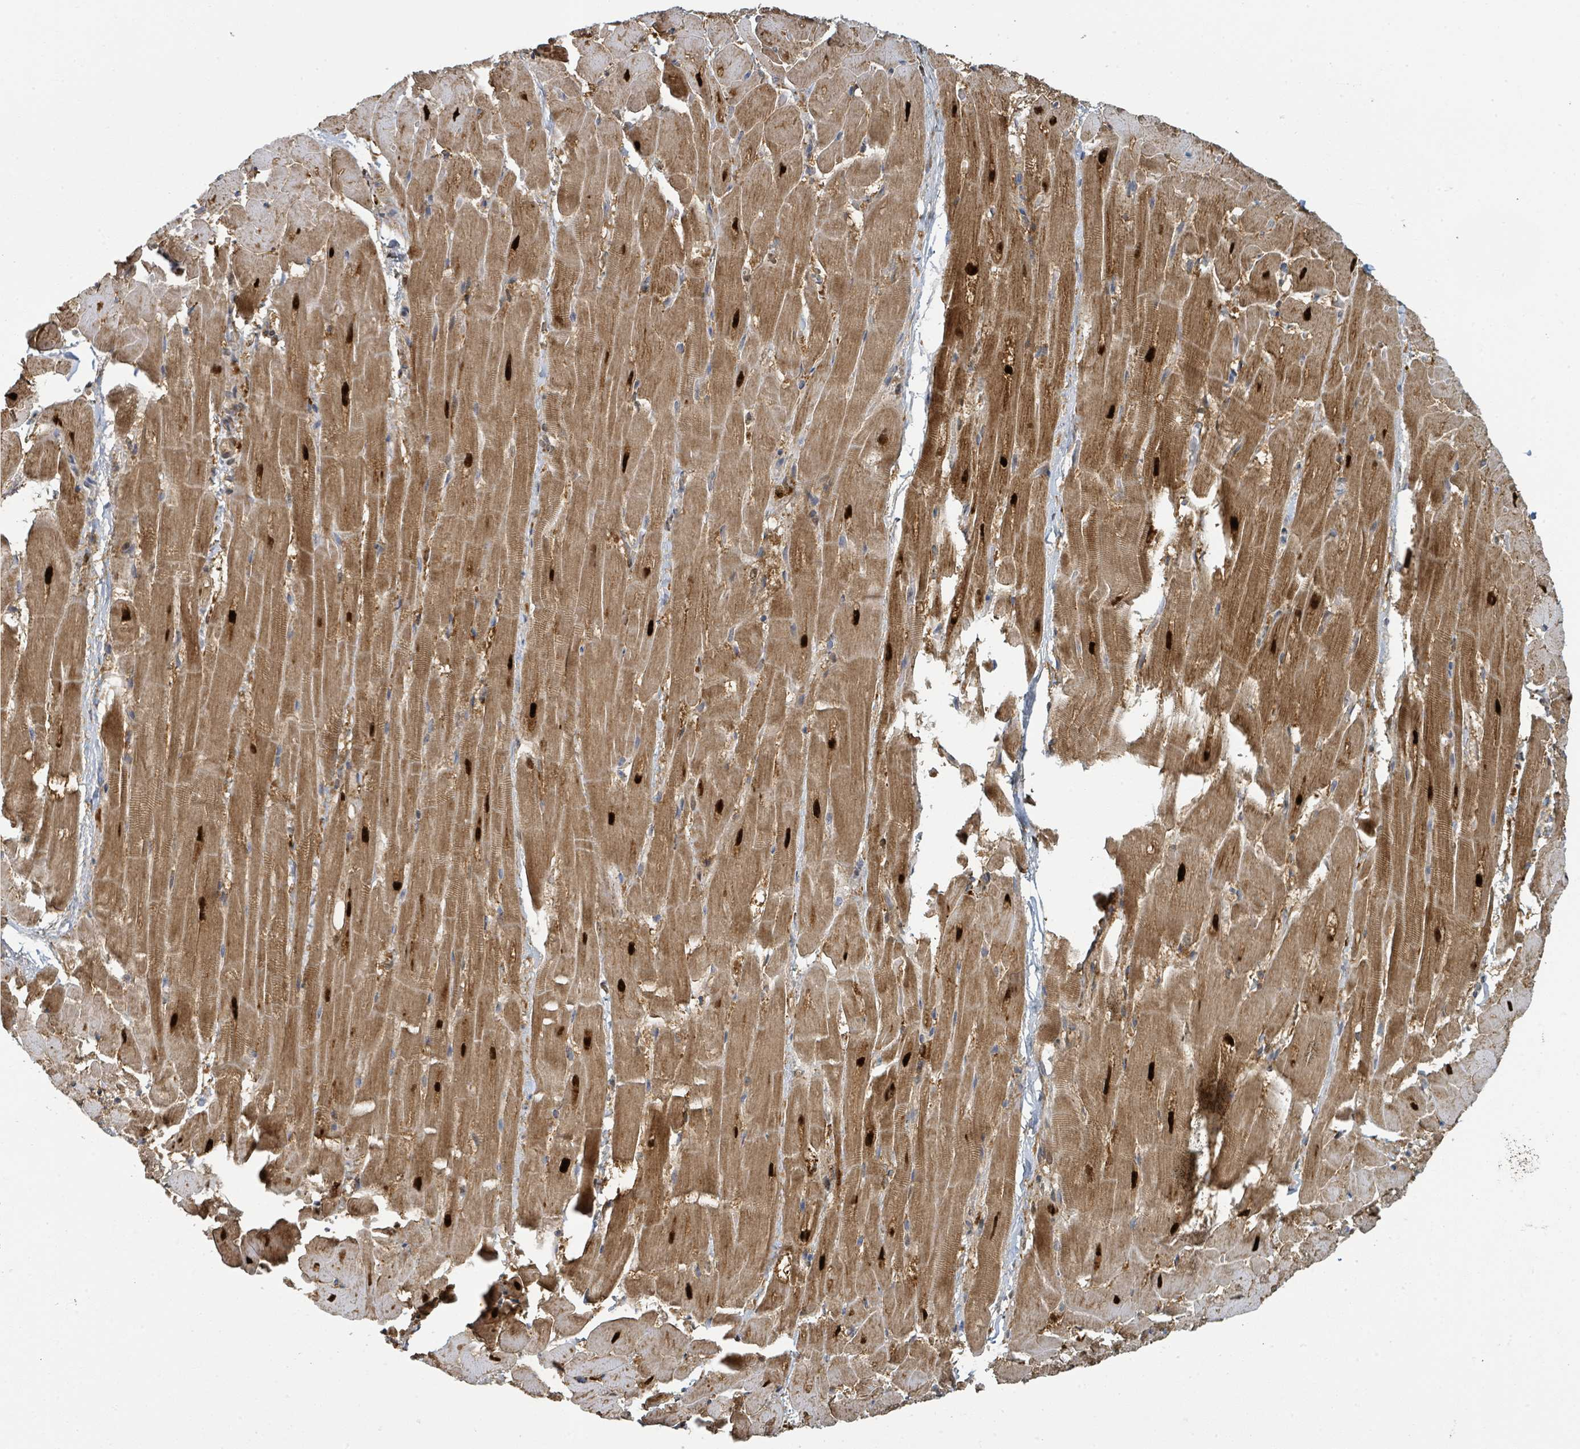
{"staining": {"intensity": "strong", "quantity": ">75%", "location": "cytoplasmic/membranous,nuclear"}, "tissue": "heart muscle", "cell_type": "Cardiomyocytes", "image_type": "normal", "snomed": [{"axis": "morphology", "description": "Normal tissue, NOS"}, {"axis": "topography", "description": "Heart"}], "caption": "The photomicrograph demonstrates immunohistochemical staining of unremarkable heart muscle. There is strong cytoplasmic/membranous,nuclear positivity is seen in approximately >75% of cardiomyocytes.", "gene": "PSMB7", "patient": {"sex": "male", "age": 37}}